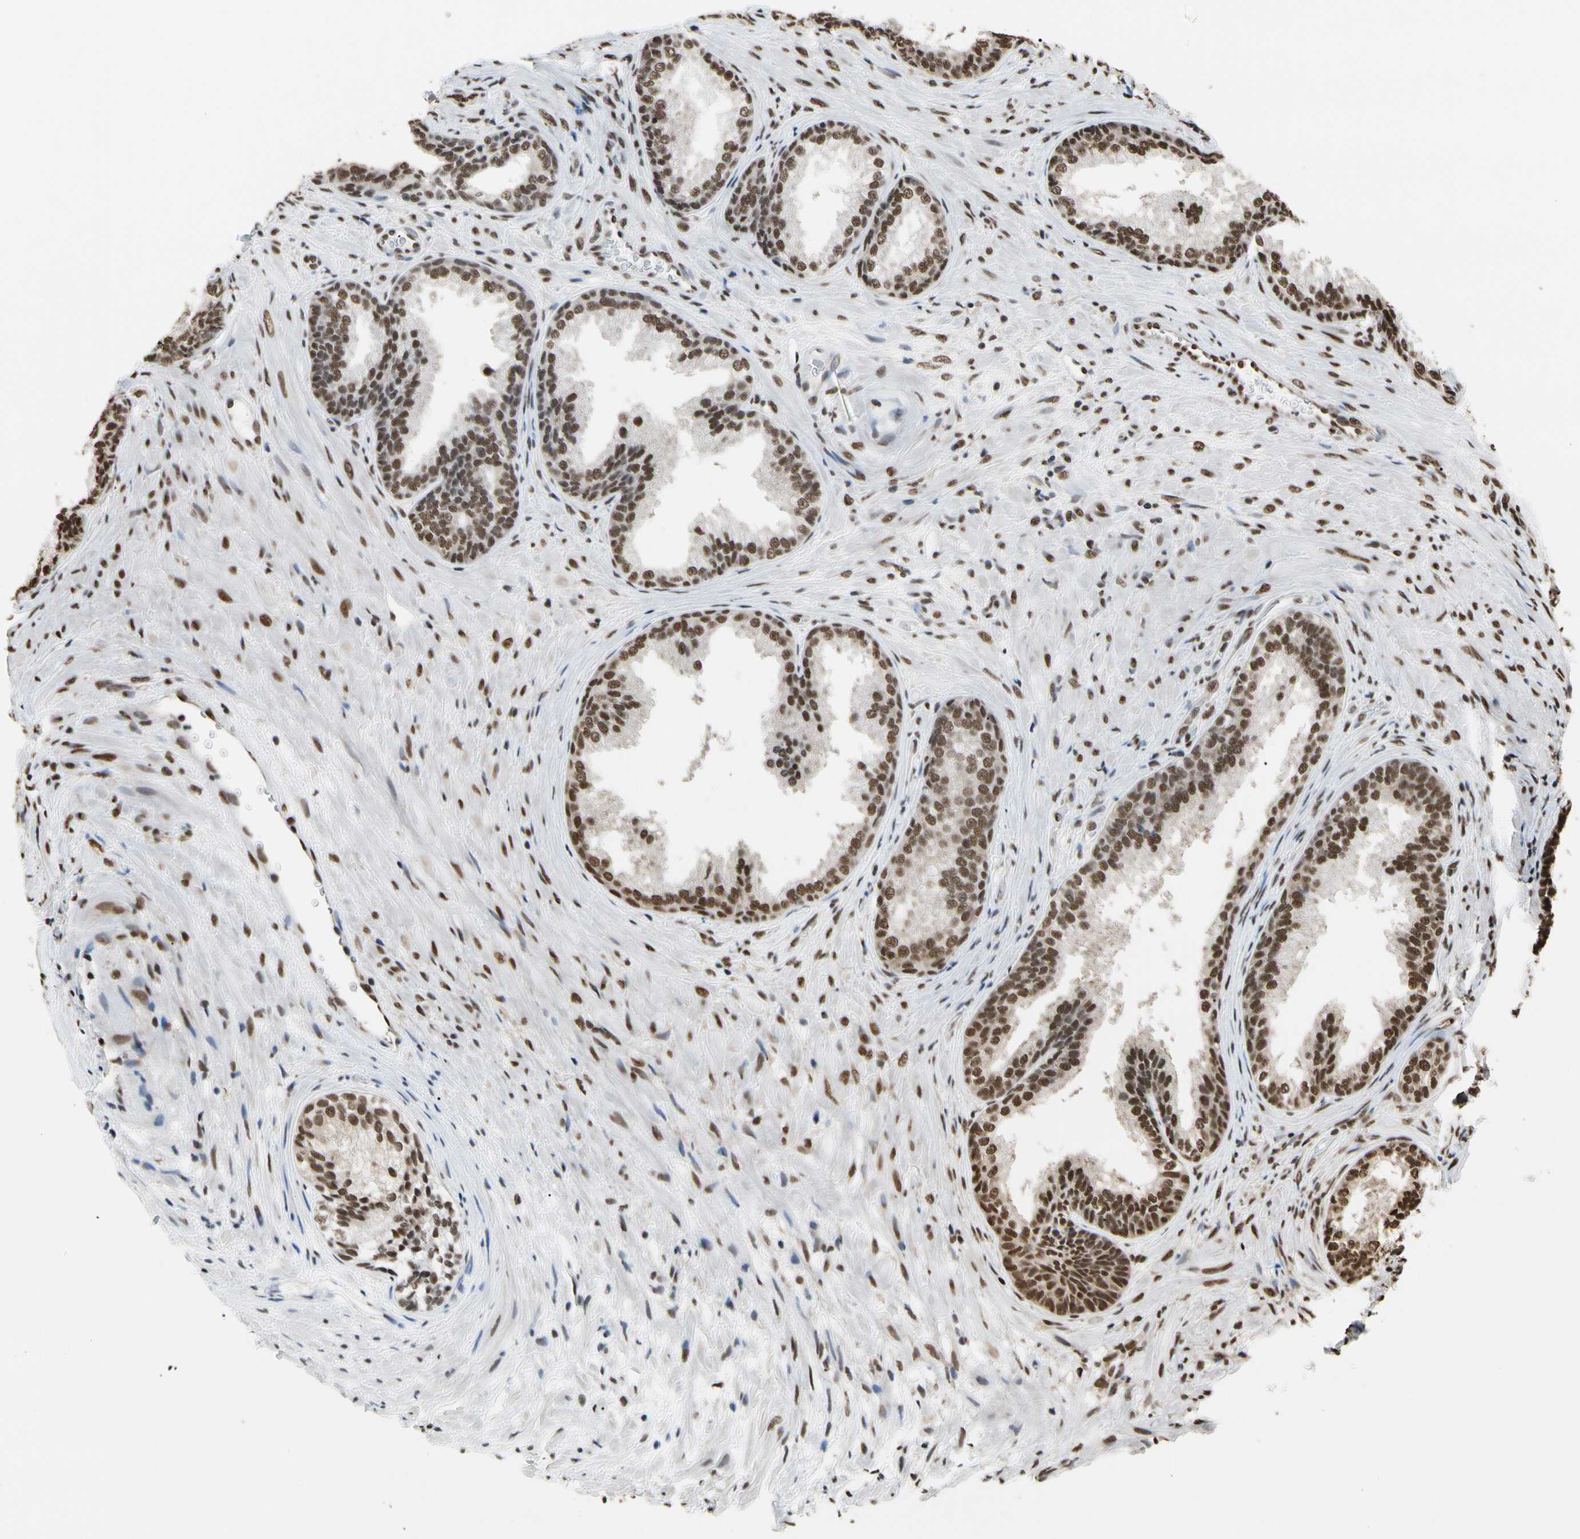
{"staining": {"intensity": "moderate", "quantity": ">75%", "location": "nuclear"}, "tissue": "prostate", "cell_type": "Glandular cells", "image_type": "normal", "snomed": [{"axis": "morphology", "description": "Normal tissue, NOS"}, {"axis": "topography", "description": "Prostate"}], "caption": "Moderate nuclear protein expression is present in approximately >75% of glandular cells in prostate.", "gene": "HNRNPK", "patient": {"sex": "male", "age": 76}}